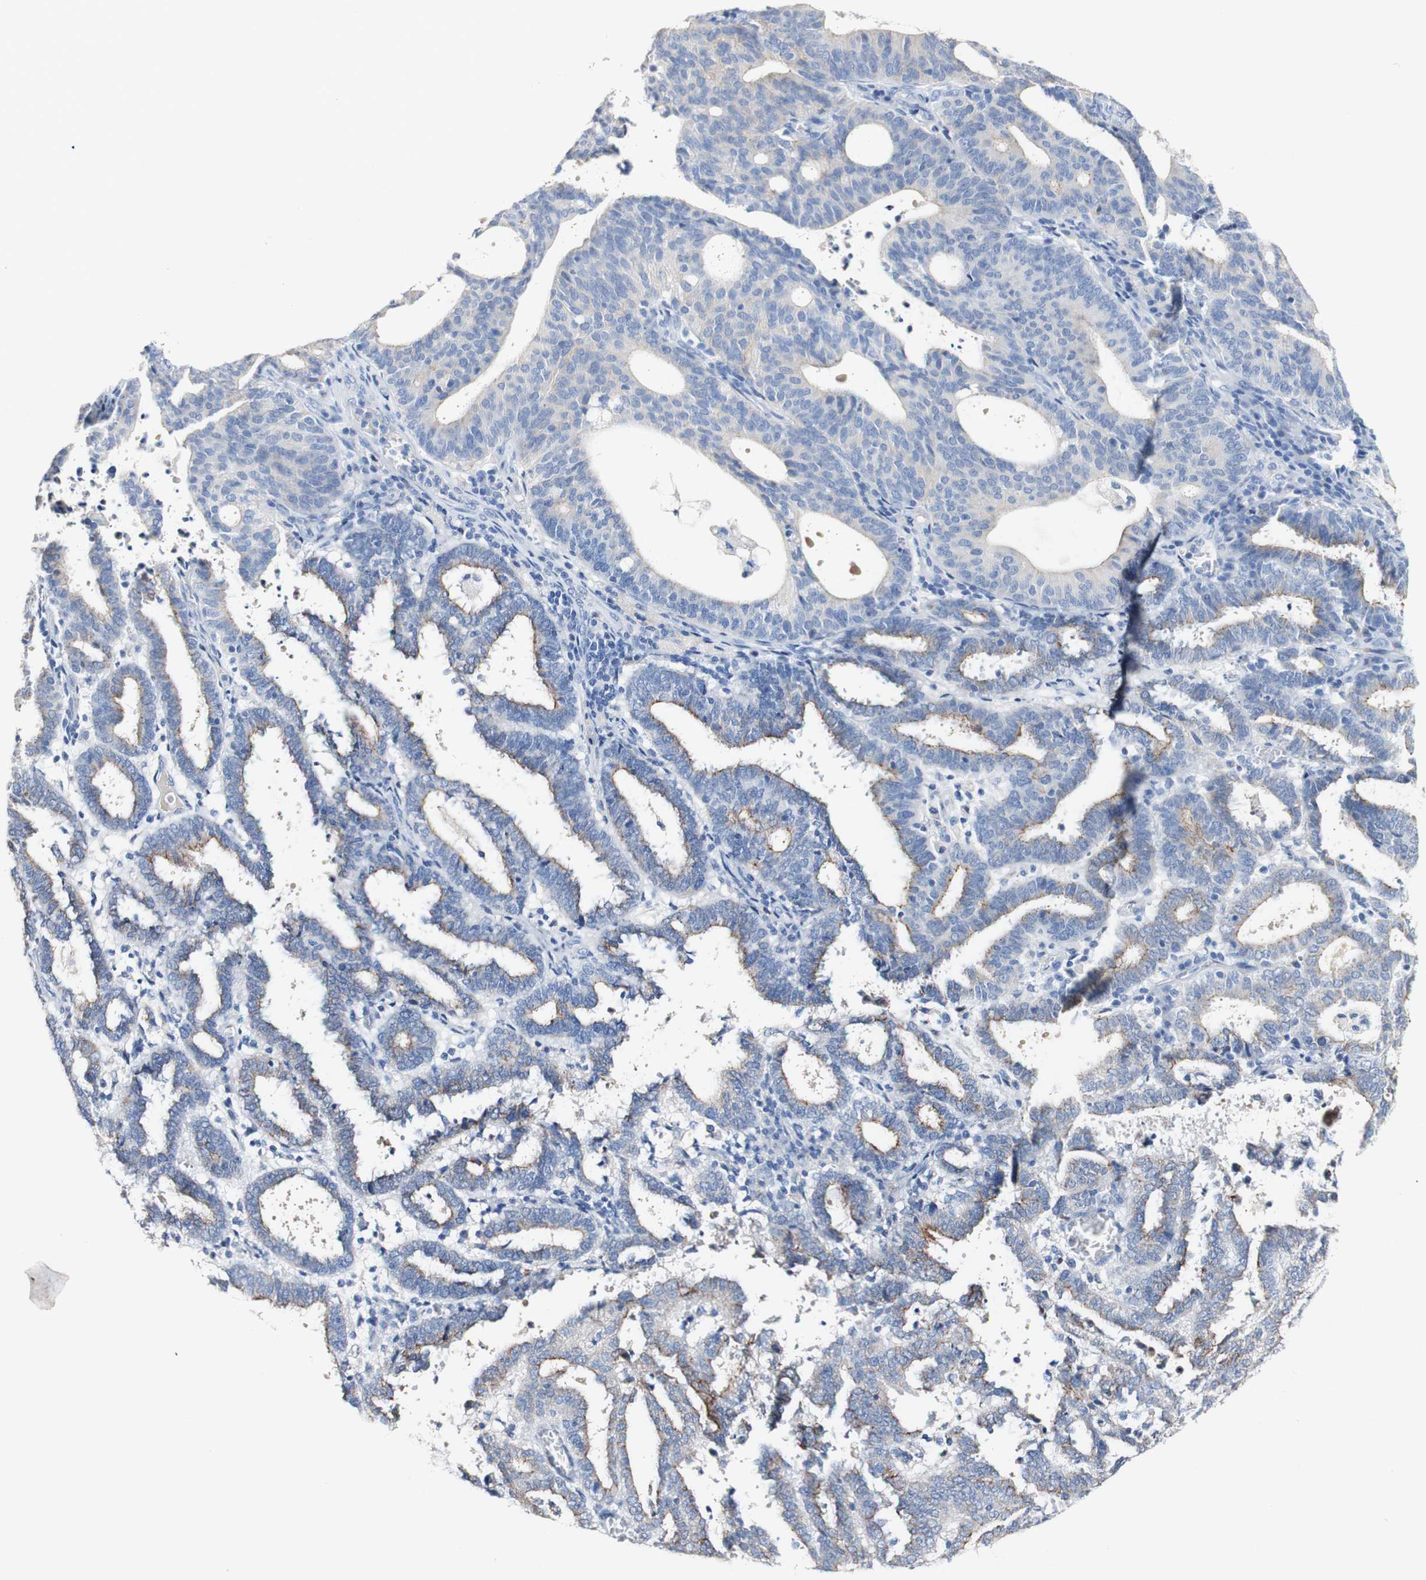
{"staining": {"intensity": "moderate", "quantity": "<25%", "location": "cytoplasmic/membranous"}, "tissue": "endometrial cancer", "cell_type": "Tumor cells", "image_type": "cancer", "snomed": [{"axis": "morphology", "description": "Adenocarcinoma, NOS"}, {"axis": "topography", "description": "Uterus"}], "caption": "Moderate cytoplasmic/membranous staining is seen in about <25% of tumor cells in endometrial adenocarcinoma. (DAB IHC, brown staining for protein, blue staining for nuclei).", "gene": "DSC2", "patient": {"sex": "female", "age": 83}}